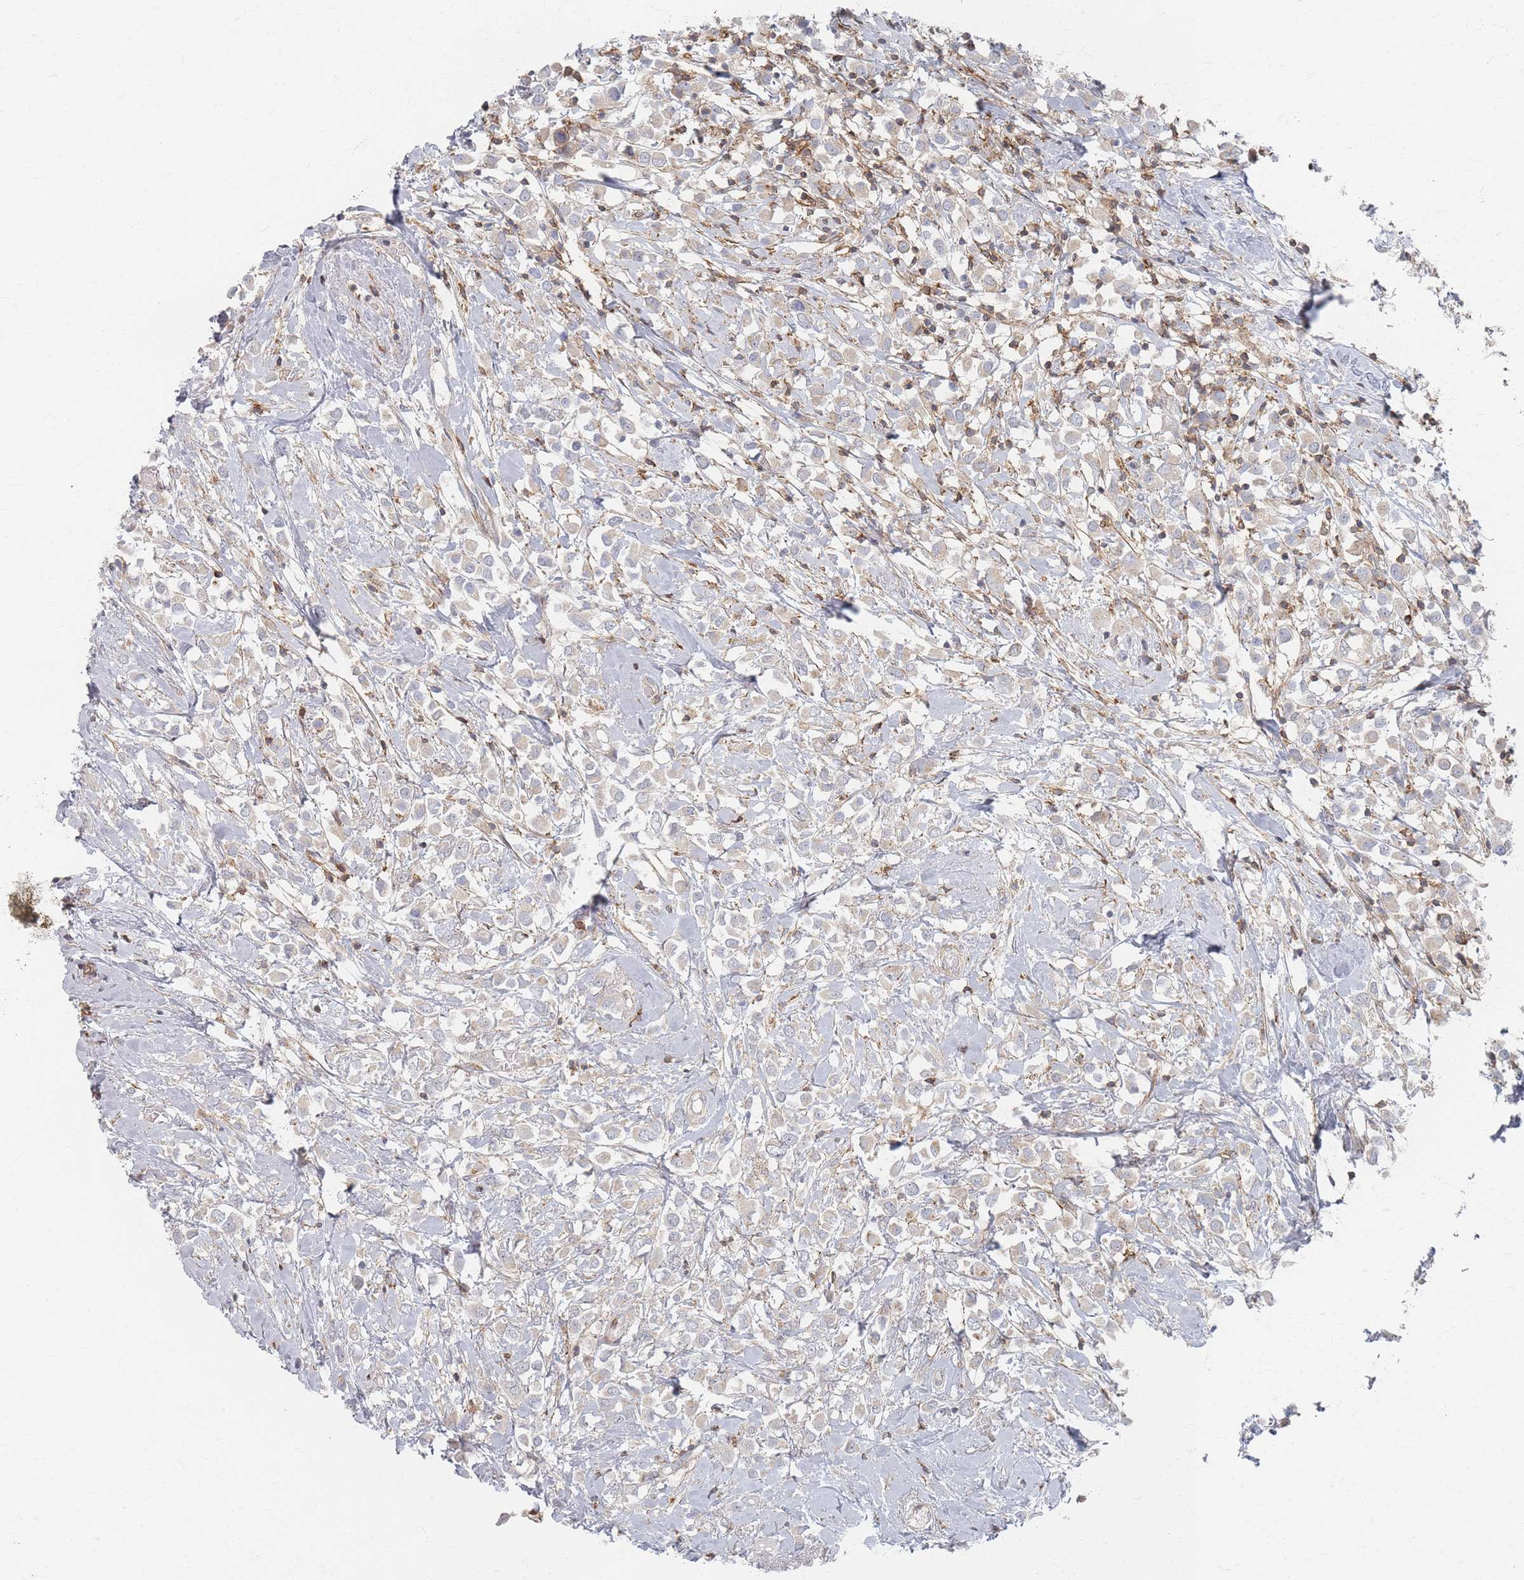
{"staining": {"intensity": "weak", "quantity": "25%-75%", "location": "cytoplasmic/membranous"}, "tissue": "breast cancer", "cell_type": "Tumor cells", "image_type": "cancer", "snomed": [{"axis": "morphology", "description": "Duct carcinoma"}, {"axis": "topography", "description": "Breast"}], "caption": "Protein expression analysis of human breast intraductal carcinoma reveals weak cytoplasmic/membranous positivity in about 25%-75% of tumor cells.", "gene": "ZNF852", "patient": {"sex": "female", "age": 61}}